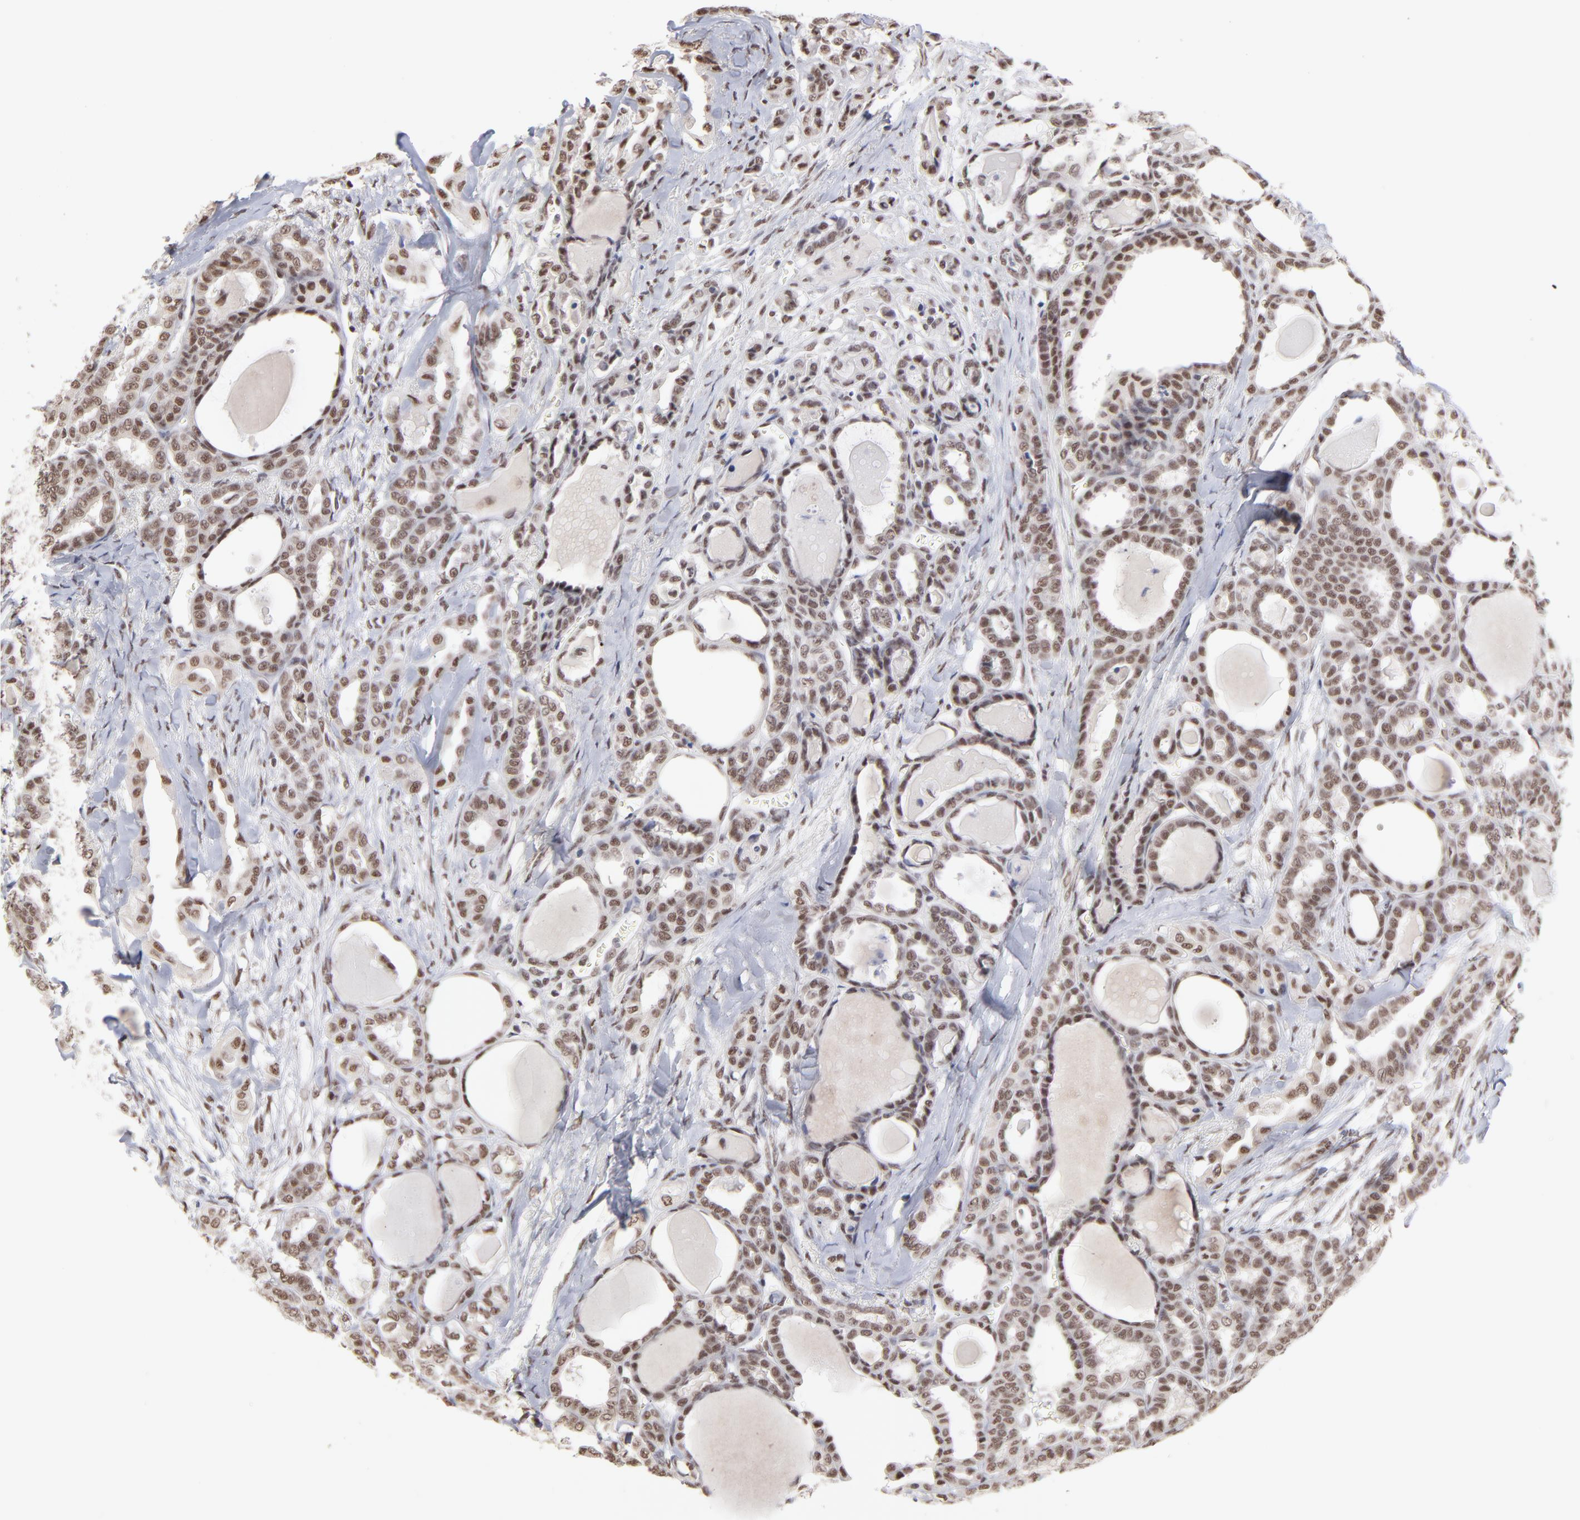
{"staining": {"intensity": "strong", "quantity": ">75%", "location": "nuclear"}, "tissue": "thyroid cancer", "cell_type": "Tumor cells", "image_type": "cancer", "snomed": [{"axis": "morphology", "description": "Carcinoma, NOS"}, {"axis": "topography", "description": "Thyroid gland"}], "caption": "This is a micrograph of immunohistochemistry (IHC) staining of carcinoma (thyroid), which shows strong expression in the nuclear of tumor cells.", "gene": "ZNF3", "patient": {"sex": "female", "age": 91}}